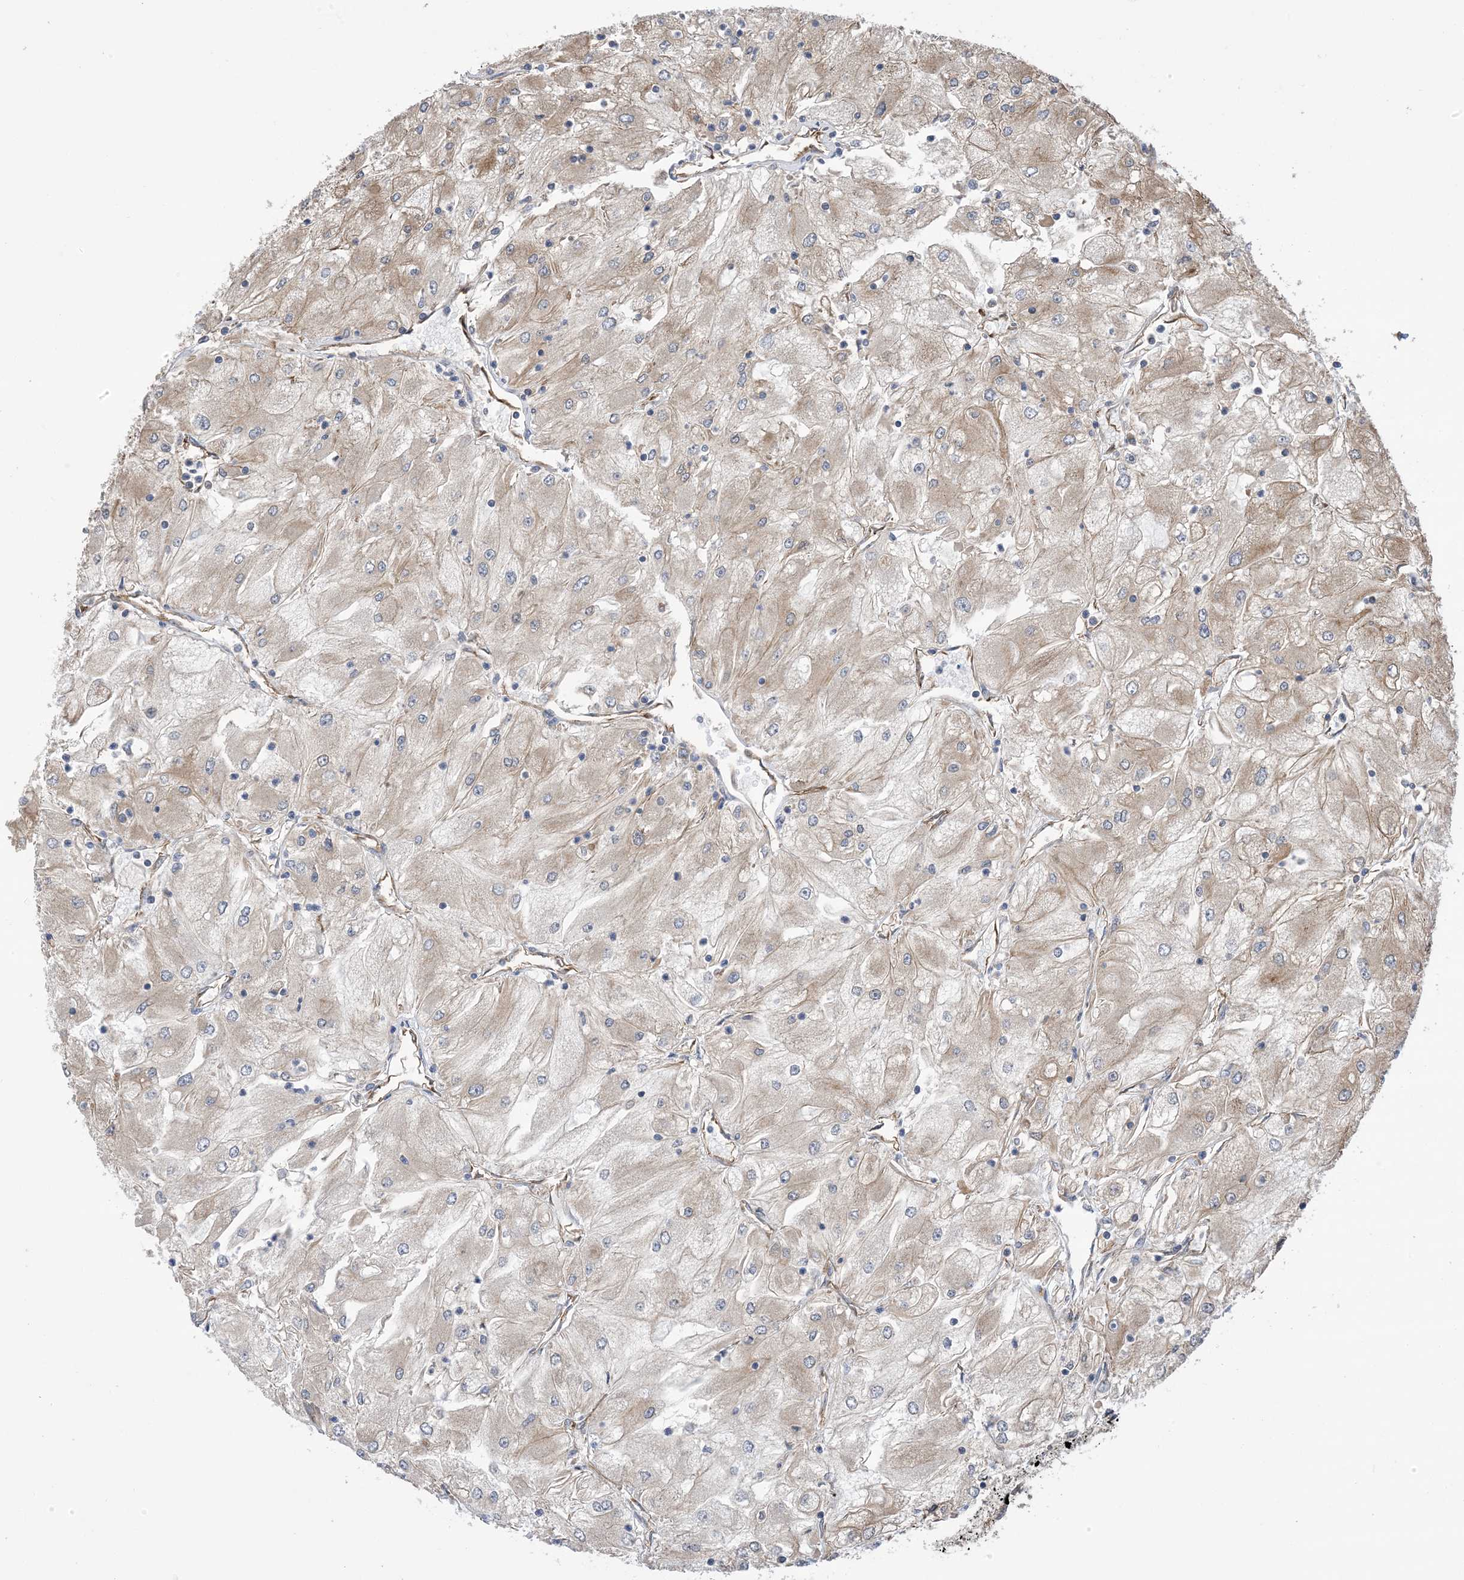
{"staining": {"intensity": "moderate", "quantity": "25%-75%", "location": "cytoplasmic/membranous"}, "tissue": "renal cancer", "cell_type": "Tumor cells", "image_type": "cancer", "snomed": [{"axis": "morphology", "description": "Adenocarcinoma, NOS"}, {"axis": "topography", "description": "Kidney"}], "caption": "Brown immunohistochemical staining in human renal adenocarcinoma displays moderate cytoplasmic/membranous staining in approximately 25%-75% of tumor cells.", "gene": "CLEC16A", "patient": {"sex": "male", "age": 80}}